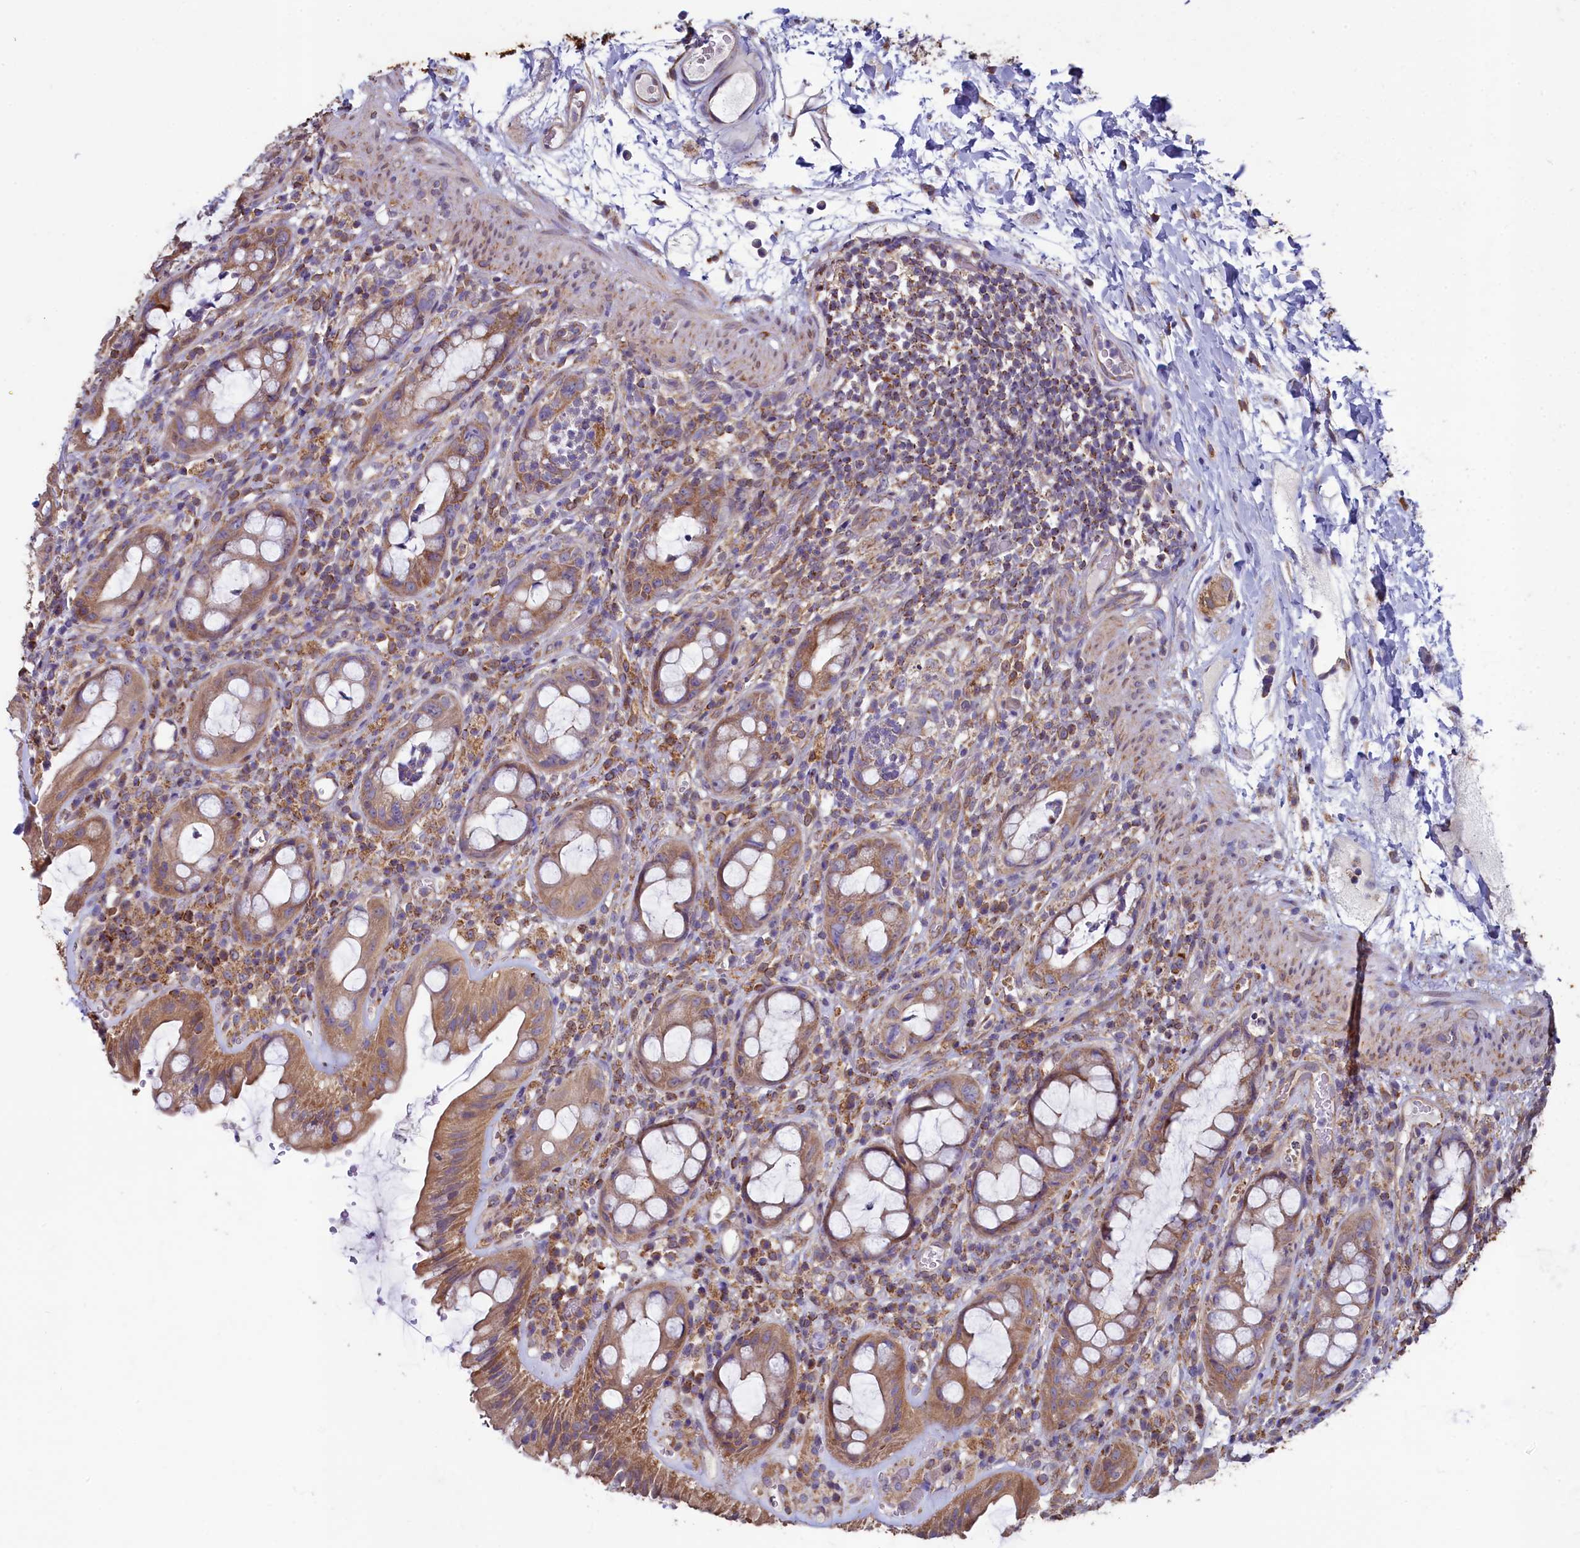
{"staining": {"intensity": "moderate", "quantity": ">75%", "location": "cytoplasmic/membranous"}, "tissue": "rectum", "cell_type": "Glandular cells", "image_type": "normal", "snomed": [{"axis": "morphology", "description": "Normal tissue, NOS"}, {"axis": "topography", "description": "Rectum"}], "caption": "Immunohistochemistry (IHC) micrograph of benign human rectum stained for a protein (brown), which shows medium levels of moderate cytoplasmic/membranous staining in about >75% of glandular cells.", "gene": "SPATA2L", "patient": {"sex": "female", "age": 57}}